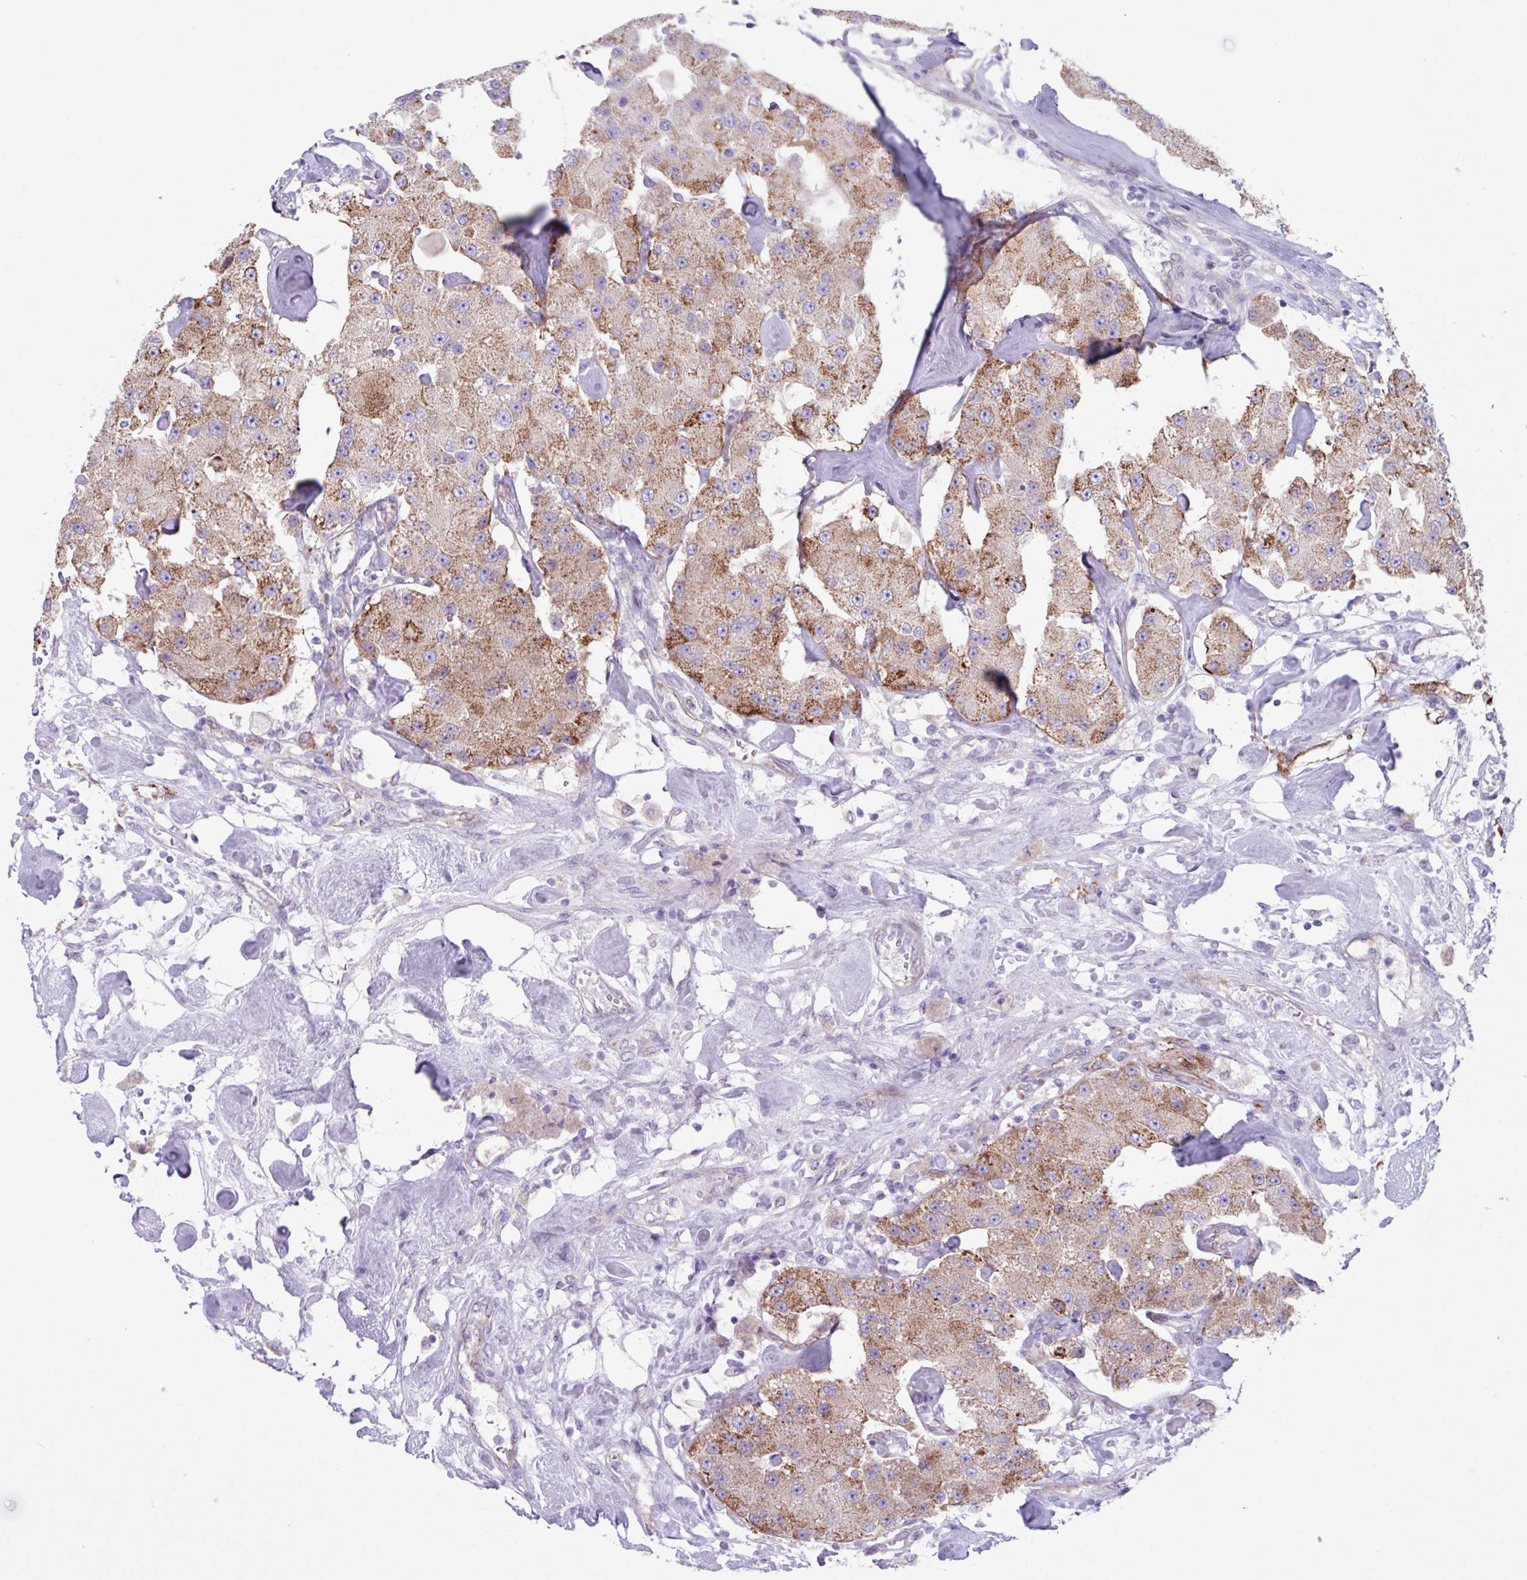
{"staining": {"intensity": "strong", "quantity": "25%-75%", "location": "cytoplasmic/membranous"}, "tissue": "carcinoid", "cell_type": "Tumor cells", "image_type": "cancer", "snomed": [{"axis": "morphology", "description": "Carcinoid, malignant, NOS"}, {"axis": "topography", "description": "Pancreas"}], "caption": "This photomicrograph reveals carcinoid stained with immunohistochemistry (IHC) to label a protein in brown. The cytoplasmic/membranous of tumor cells show strong positivity for the protein. Nuclei are counter-stained blue.", "gene": "OTULIN", "patient": {"sex": "male", "age": 41}}